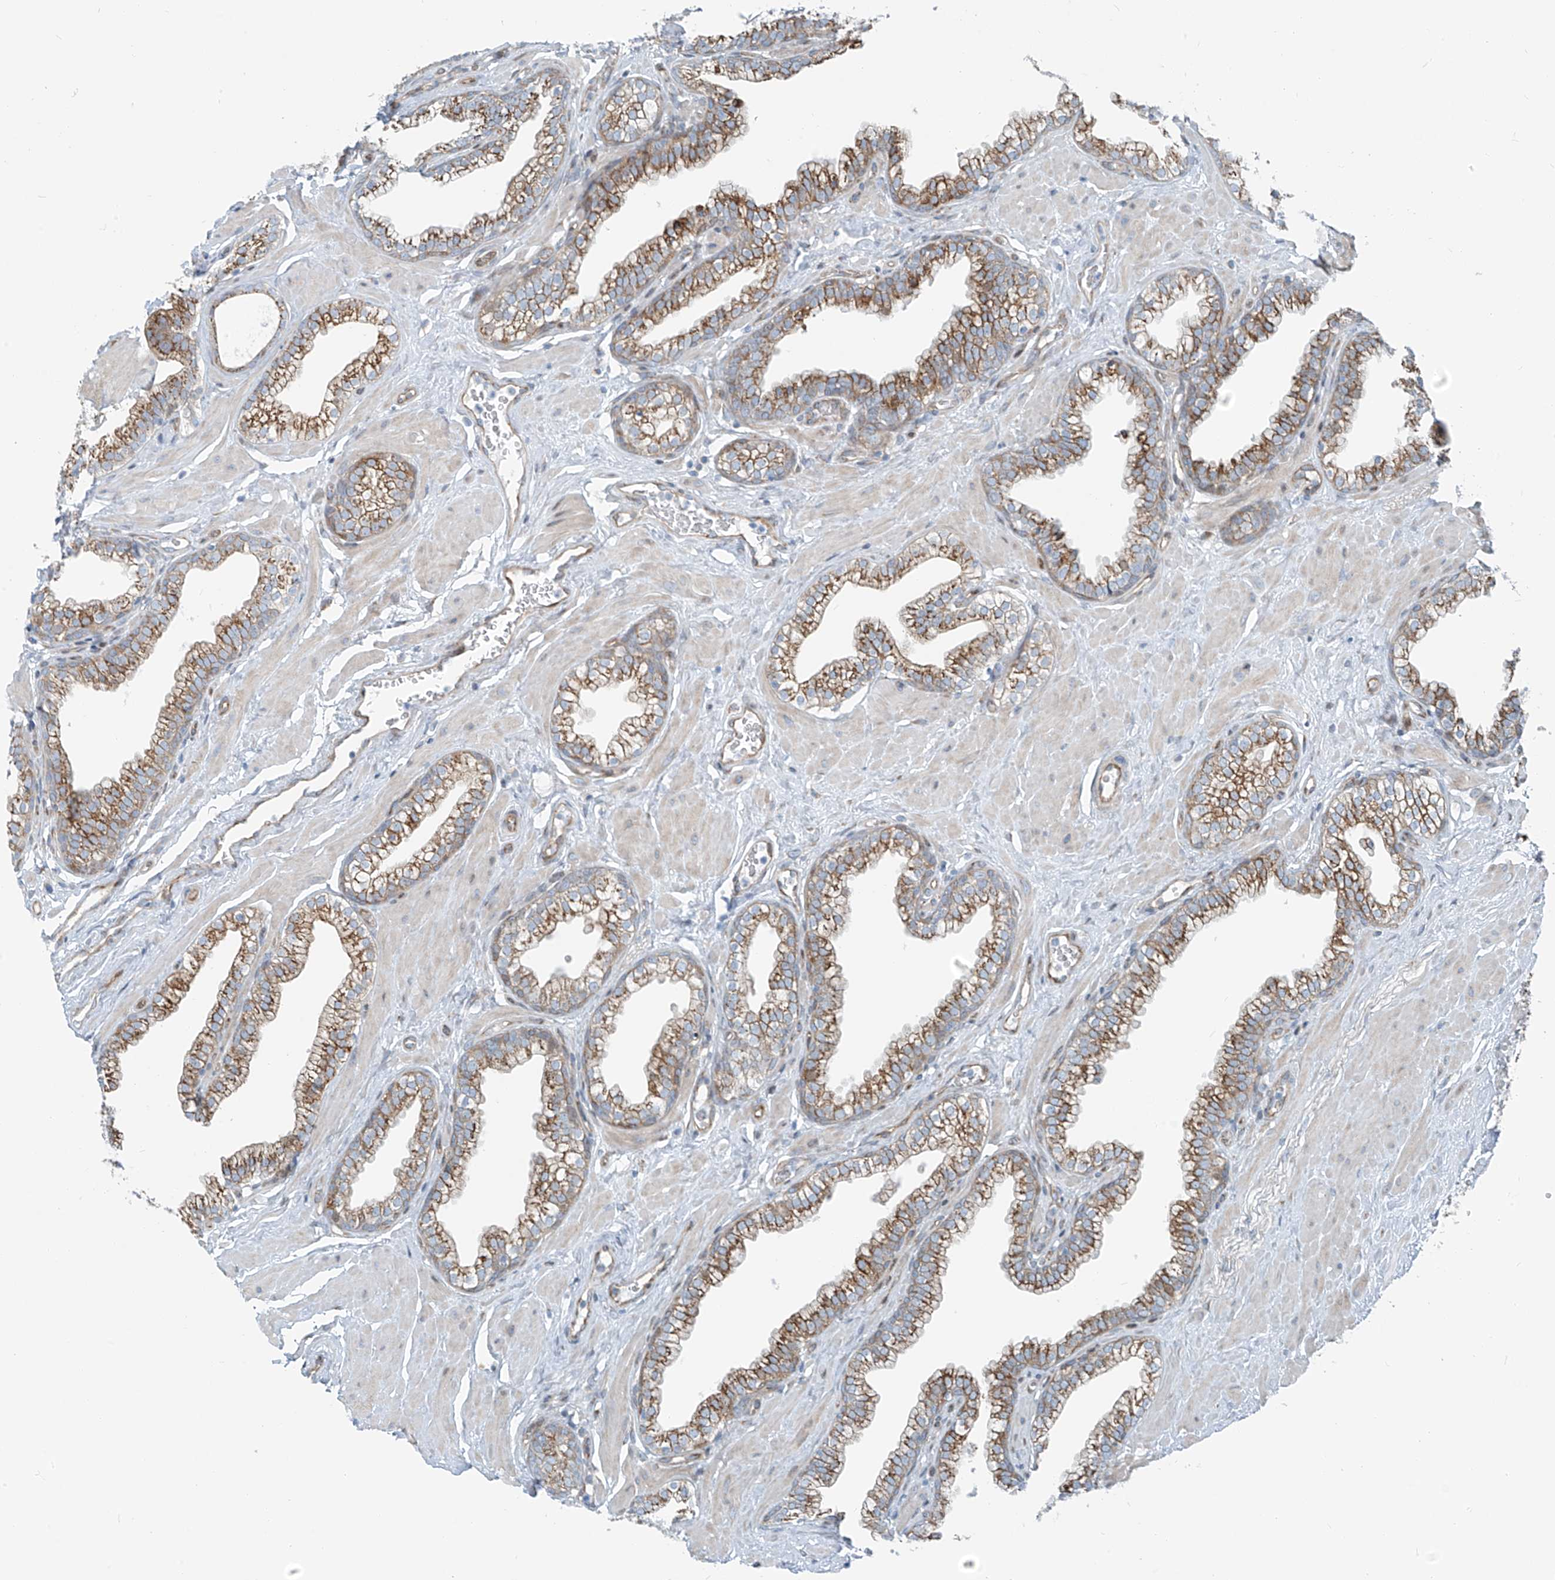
{"staining": {"intensity": "moderate", "quantity": "25%-75%", "location": "cytoplasmic/membranous"}, "tissue": "prostate", "cell_type": "Glandular cells", "image_type": "normal", "snomed": [{"axis": "morphology", "description": "Normal tissue, NOS"}, {"axis": "morphology", "description": "Urothelial carcinoma, Low grade"}, {"axis": "topography", "description": "Urinary bladder"}, {"axis": "topography", "description": "Prostate"}], "caption": "Glandular cells demonstrate moderate cytoplasmic/membranous expression in about 25%-75% of cells in unremarkable prostate.", "gene": "HIC2", "patient": {"sex": "male", "age": 60}}